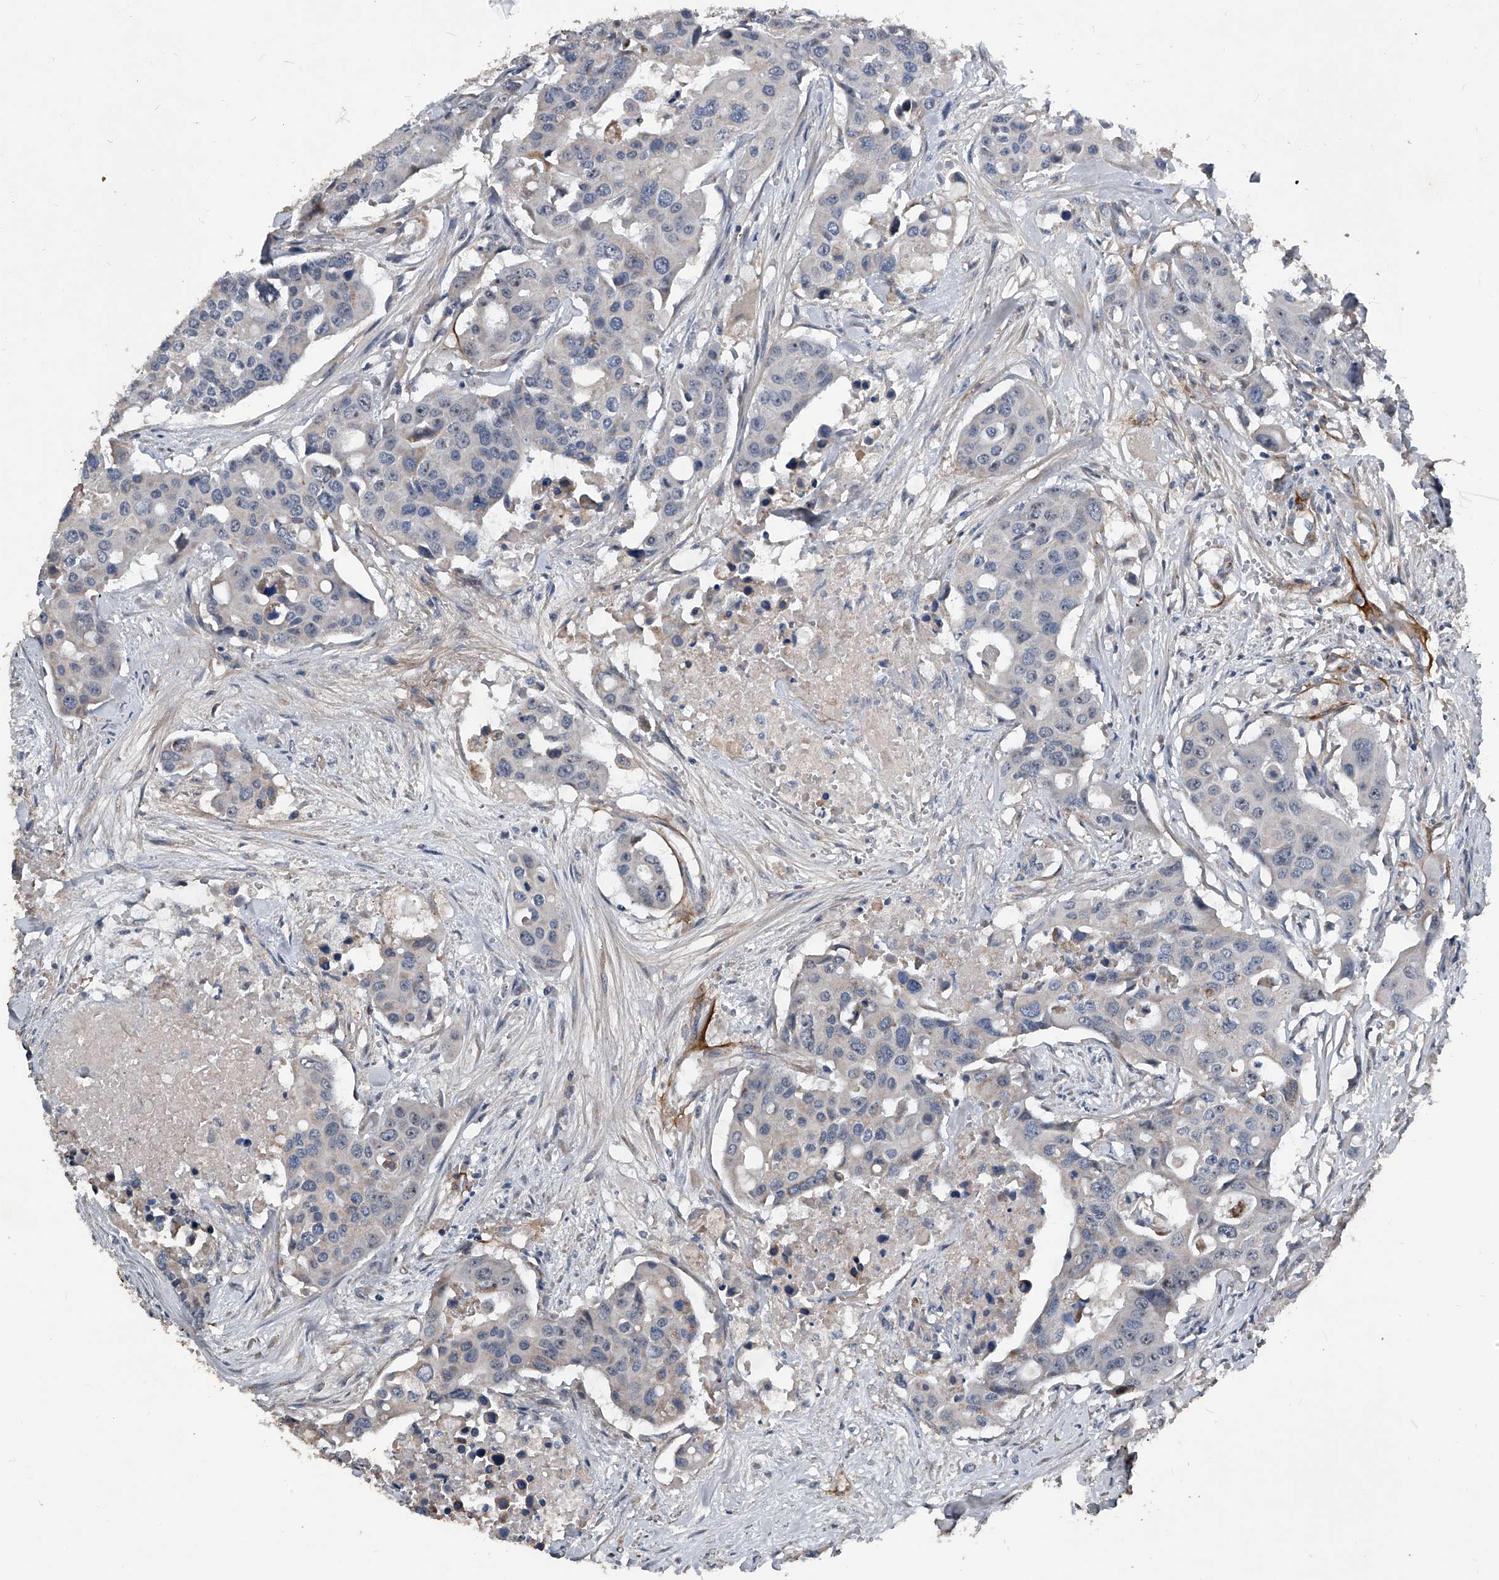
{"staining": {"intensity": "negative", "quantity": "none", "location": "none"}, "tissue": "colorectal cancer", "cell_type": "Tumor cells", "image_type": "cancer", "snomed": [{"axis": "morphology", "description": "Adenocarcinoma, NOS"}, {"axis": "topography", "description": "Colon"}], "caption": "Tumor cells show no significant protein staining in colorectal adenocarcinoma.", "gene": "PHACTR1", "patient": {"sex": "male", "age": 77}}